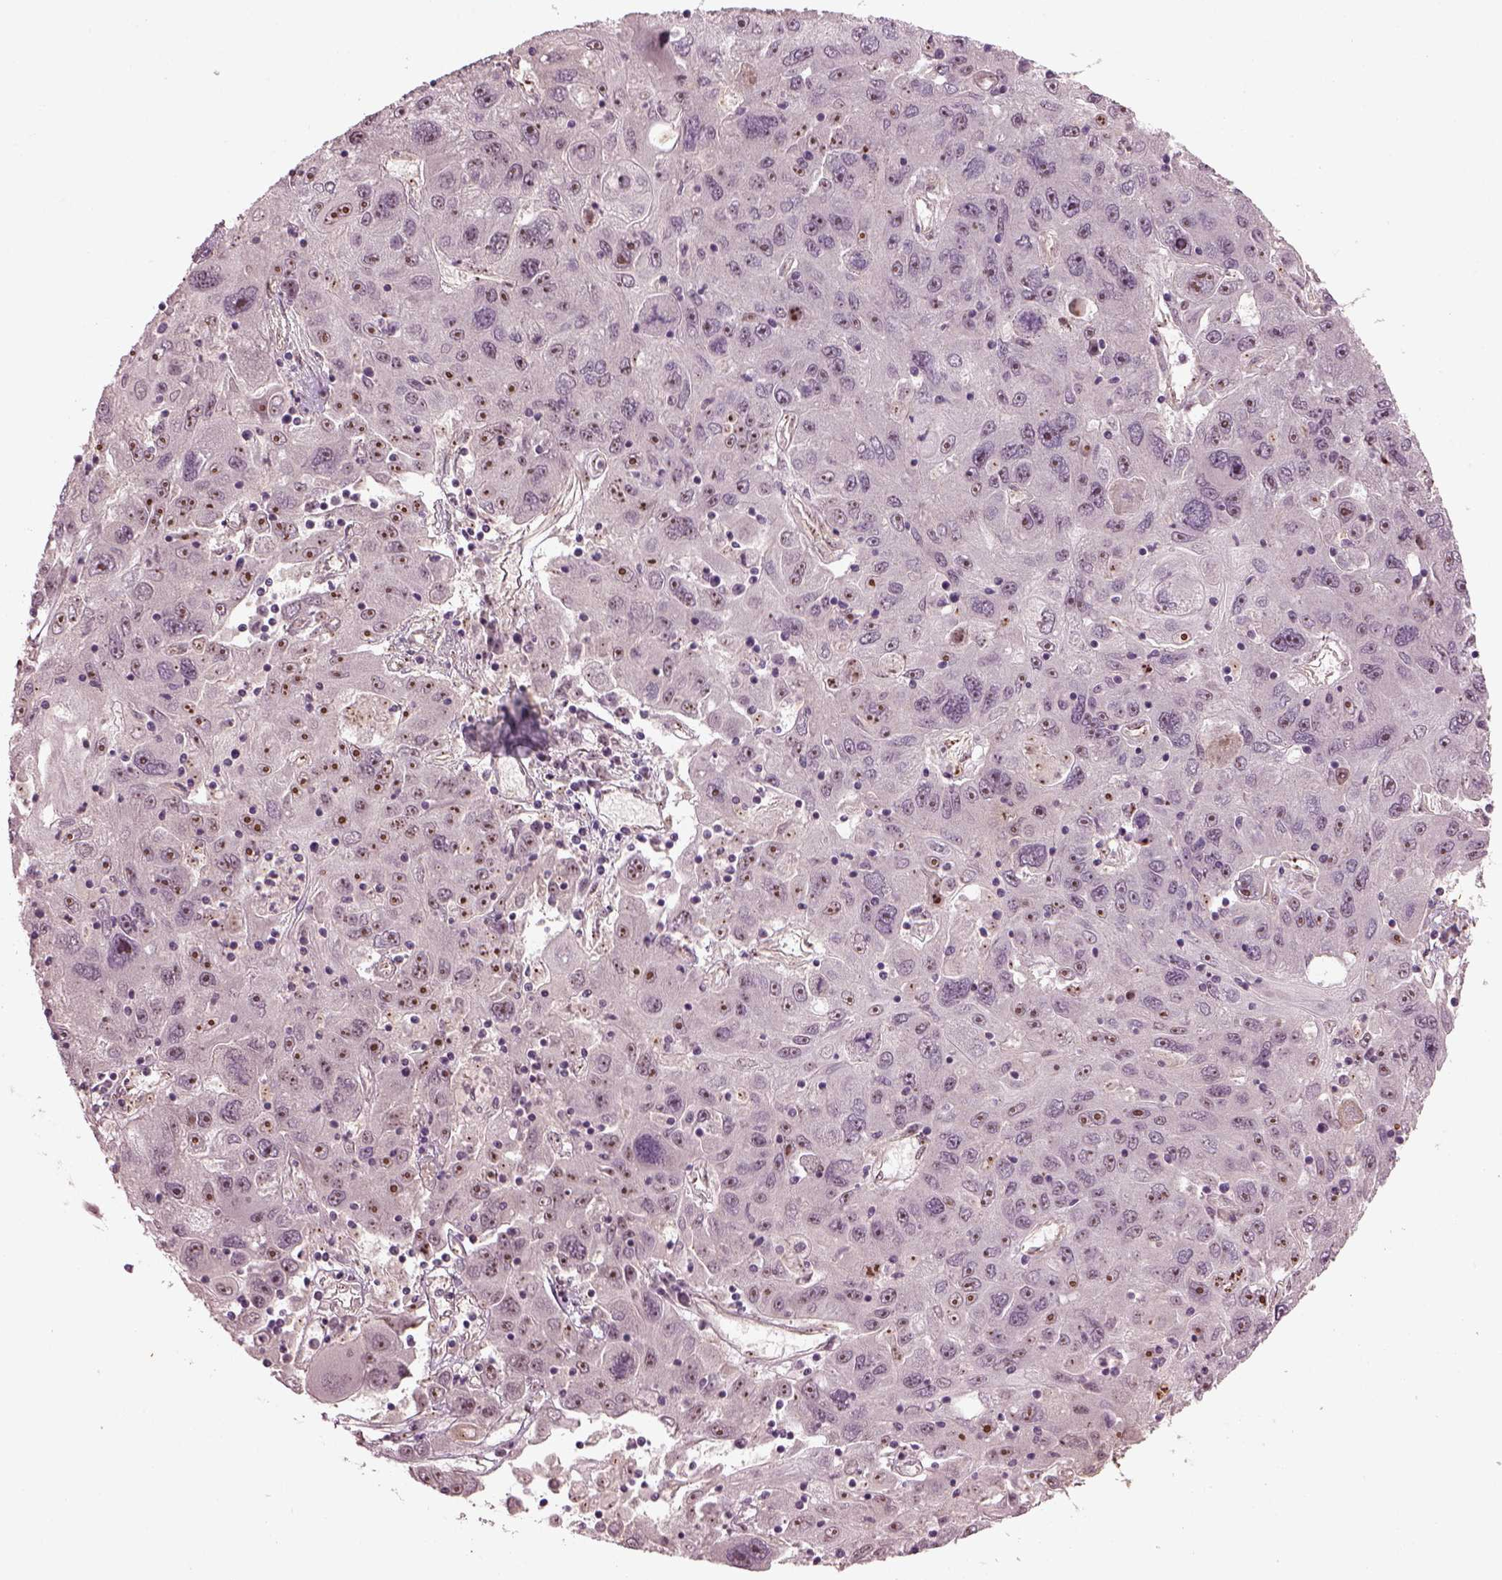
{"staining": {"intensity": "moderate", "quantity": "25%-75%", "location": "nuclear"}, "tissue": "stomach cancer", "cell_type": "Tumor cells", "image_type": "cancer", "snomed": [{"axis": "morphology", "description": "Adenocarcinoma, NOS"}, {"axis": "topography", "description": "Stomach"}], "caption": "Immunohistochemical staining of stomach cancer (adenocarcinoma) shows moderate nuclear protein expression in approximately 25%-75% of tumor cells.", "gene": "GNRH1", "patient": {"sex": "male", "age": 56}}